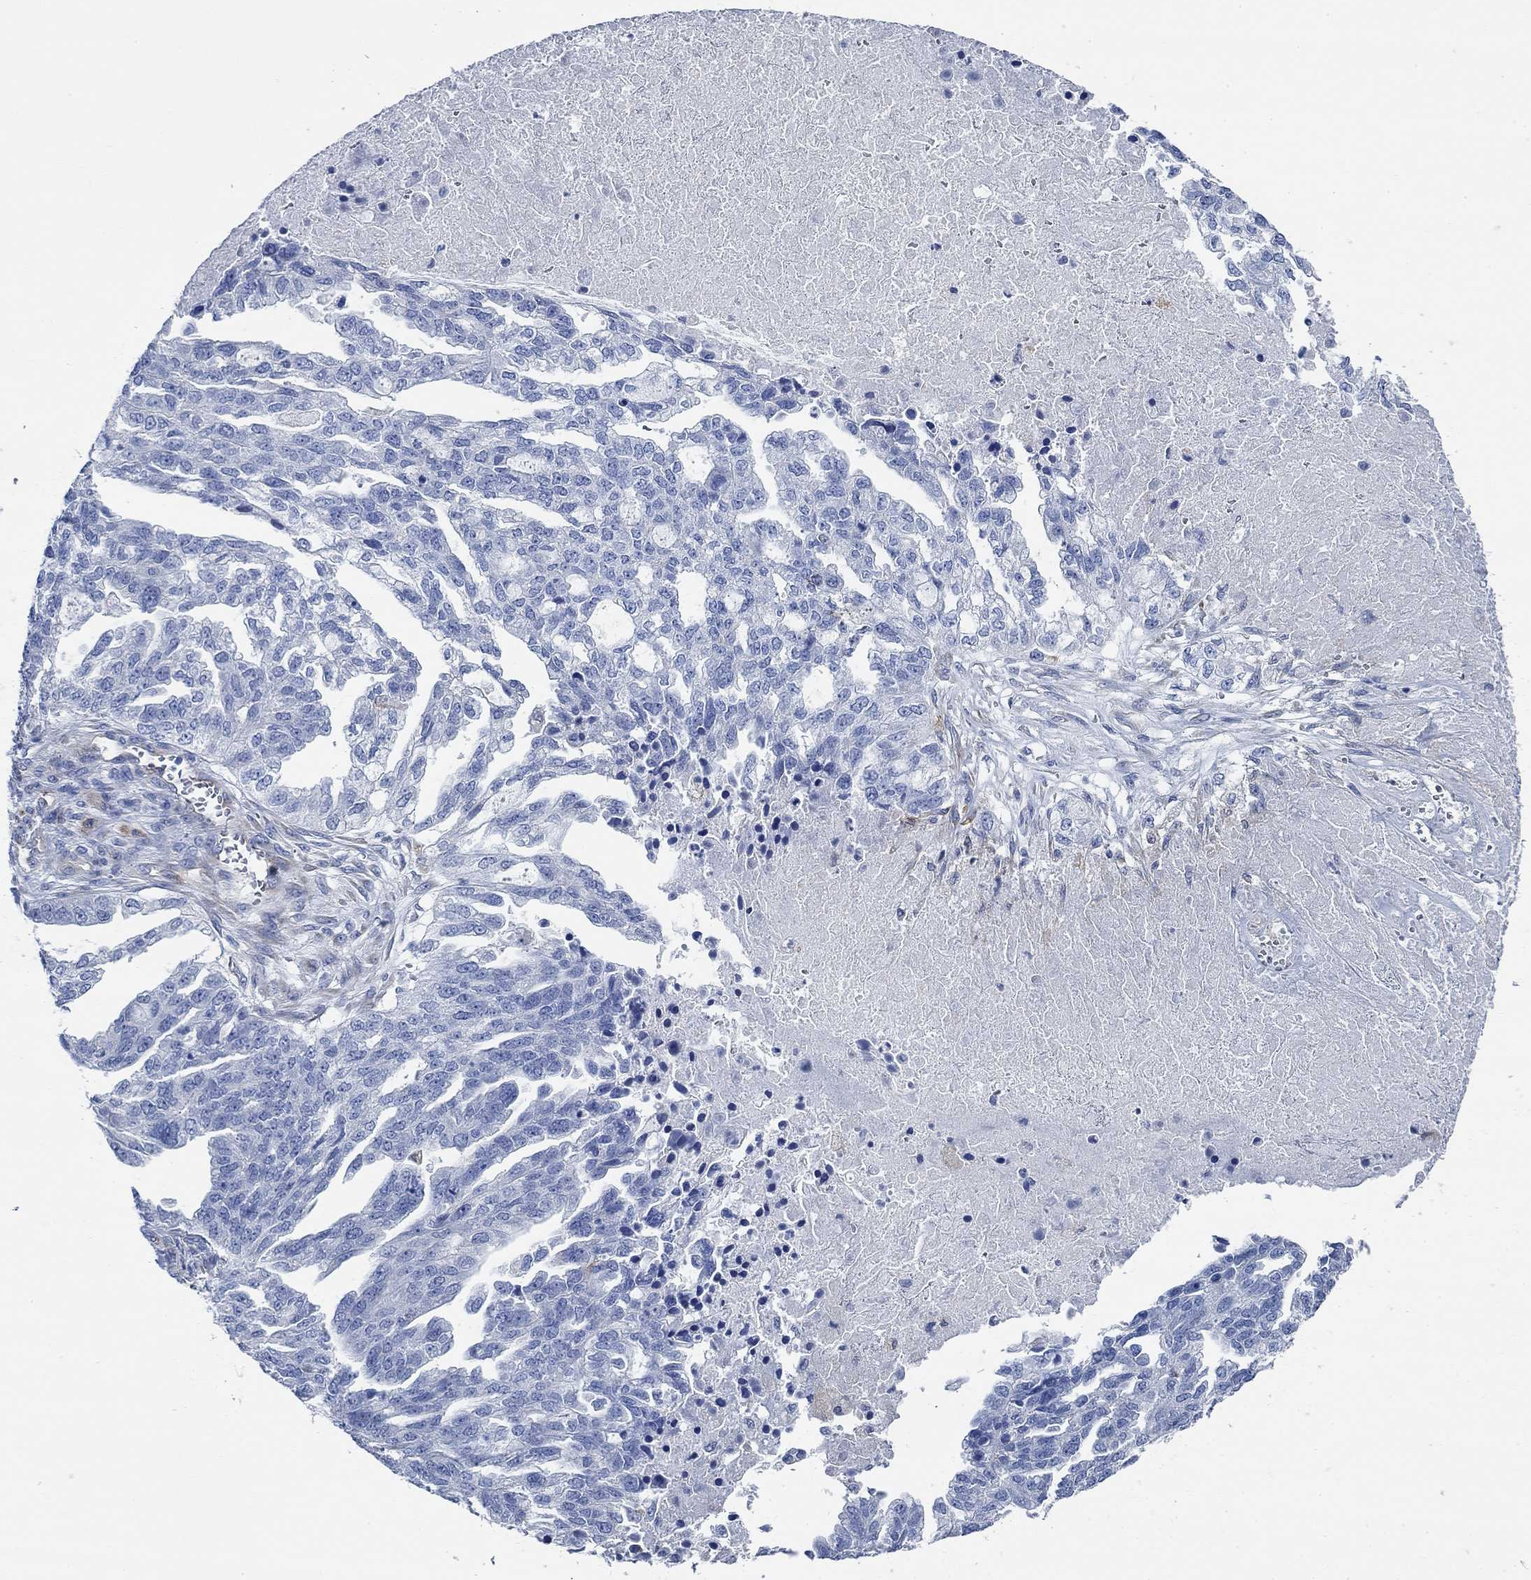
{"staining": {"intensity": "negative", "quantity": "none", "location": "none"}, "tissue": "ovarian cancer", "cell_type": "Tumor cells", "image_type": "cancer", "snomed": [{"axis": "morphology", "description": "Cystadenocarcinoma, serous, NOS"}, {"axis": "topography", "description": "Ovary"}], "caption": "Human ovarian serous cystadenocarcinoma stained for a protein using immunohistochemistry displays no positivity in tumor cells.", "gene": "HECW2", "patient": {"sex": "female", "age": 51}}